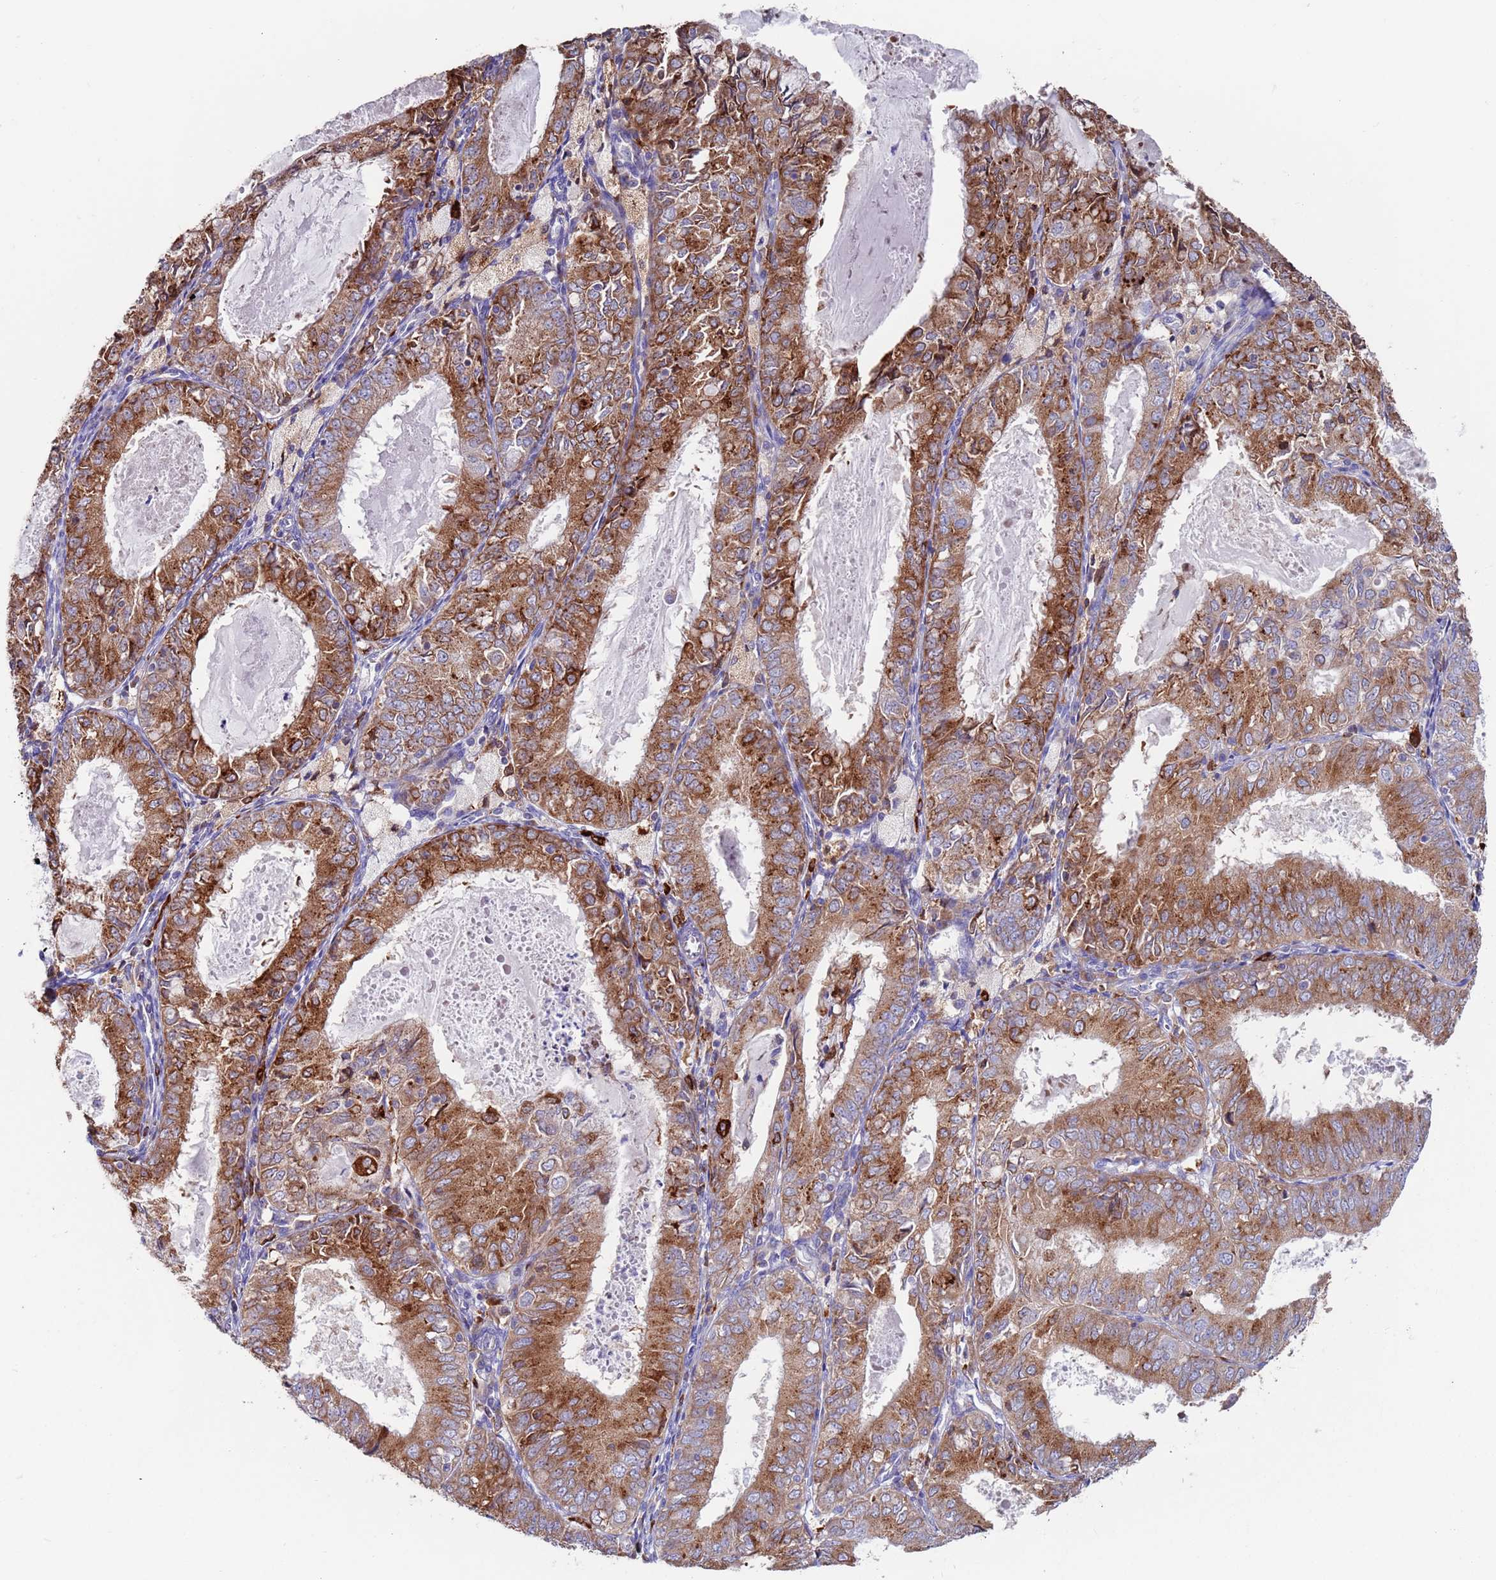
{"staining": {"intensity": "moderate", "quantity": ">75%", "location": "cytoplasmic/membranous"}, "tissue": "endometrial cancer", "cell_type": "Tumor cells", "image_type": "cancer", "snomed": [{"axis": "morphology", "description": "Adenocarcinoma, NOS"}, {"axis": "topography", "description": "Endometrium"}], "caption": "Endometrial adenocarcinoma was stained to show a protein in brown. There is medium levels of moderate cytoplasmic/membranous positivity in about >75% of tumor cells.", "gene": "GREB1L", "patient": {"sex": "female", "age": 57}}